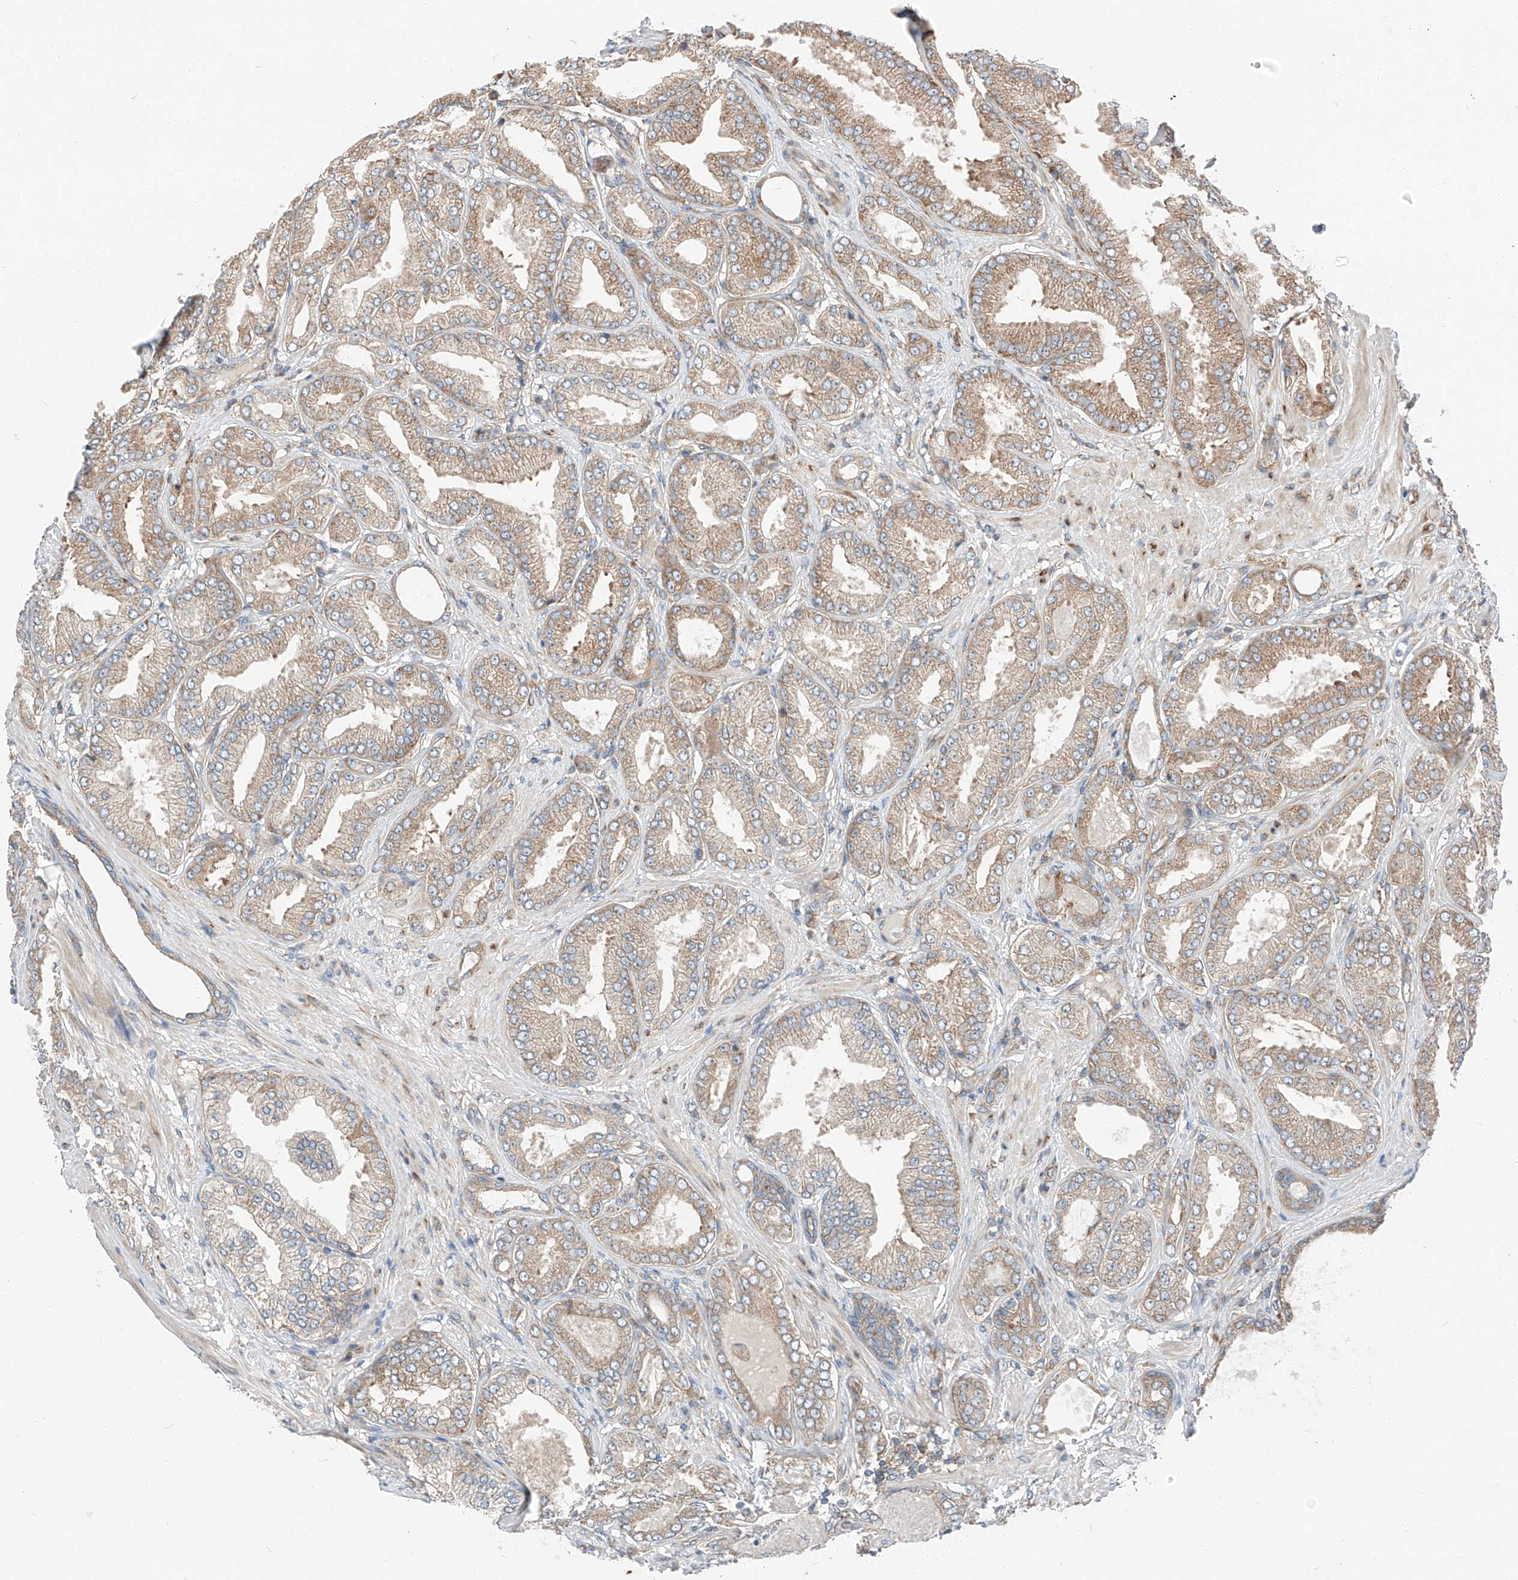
{"staining": {"intensity": "moderate", "quantity": "25%-75%", "location": "cytoplasmic/membranous"}, "tissue": "prostate cancer", "cell_type": "Tumor cells", "image_type": "cancer", "snomed": [{"axis": "morphology", "description": "Adenocarcinoma, Low grade"}, {"axis": "topography", "description": "Prostate"}], "caption": "A medium amount of moderate cytoplasmic/membranous expression is seen in approximately 25%-75% of tumor cells in prostate cancer (low-grade adenocarcinoma) tissue.", "gene": "ZC3H15", "patient": {"sex": "male", "age": 63}}